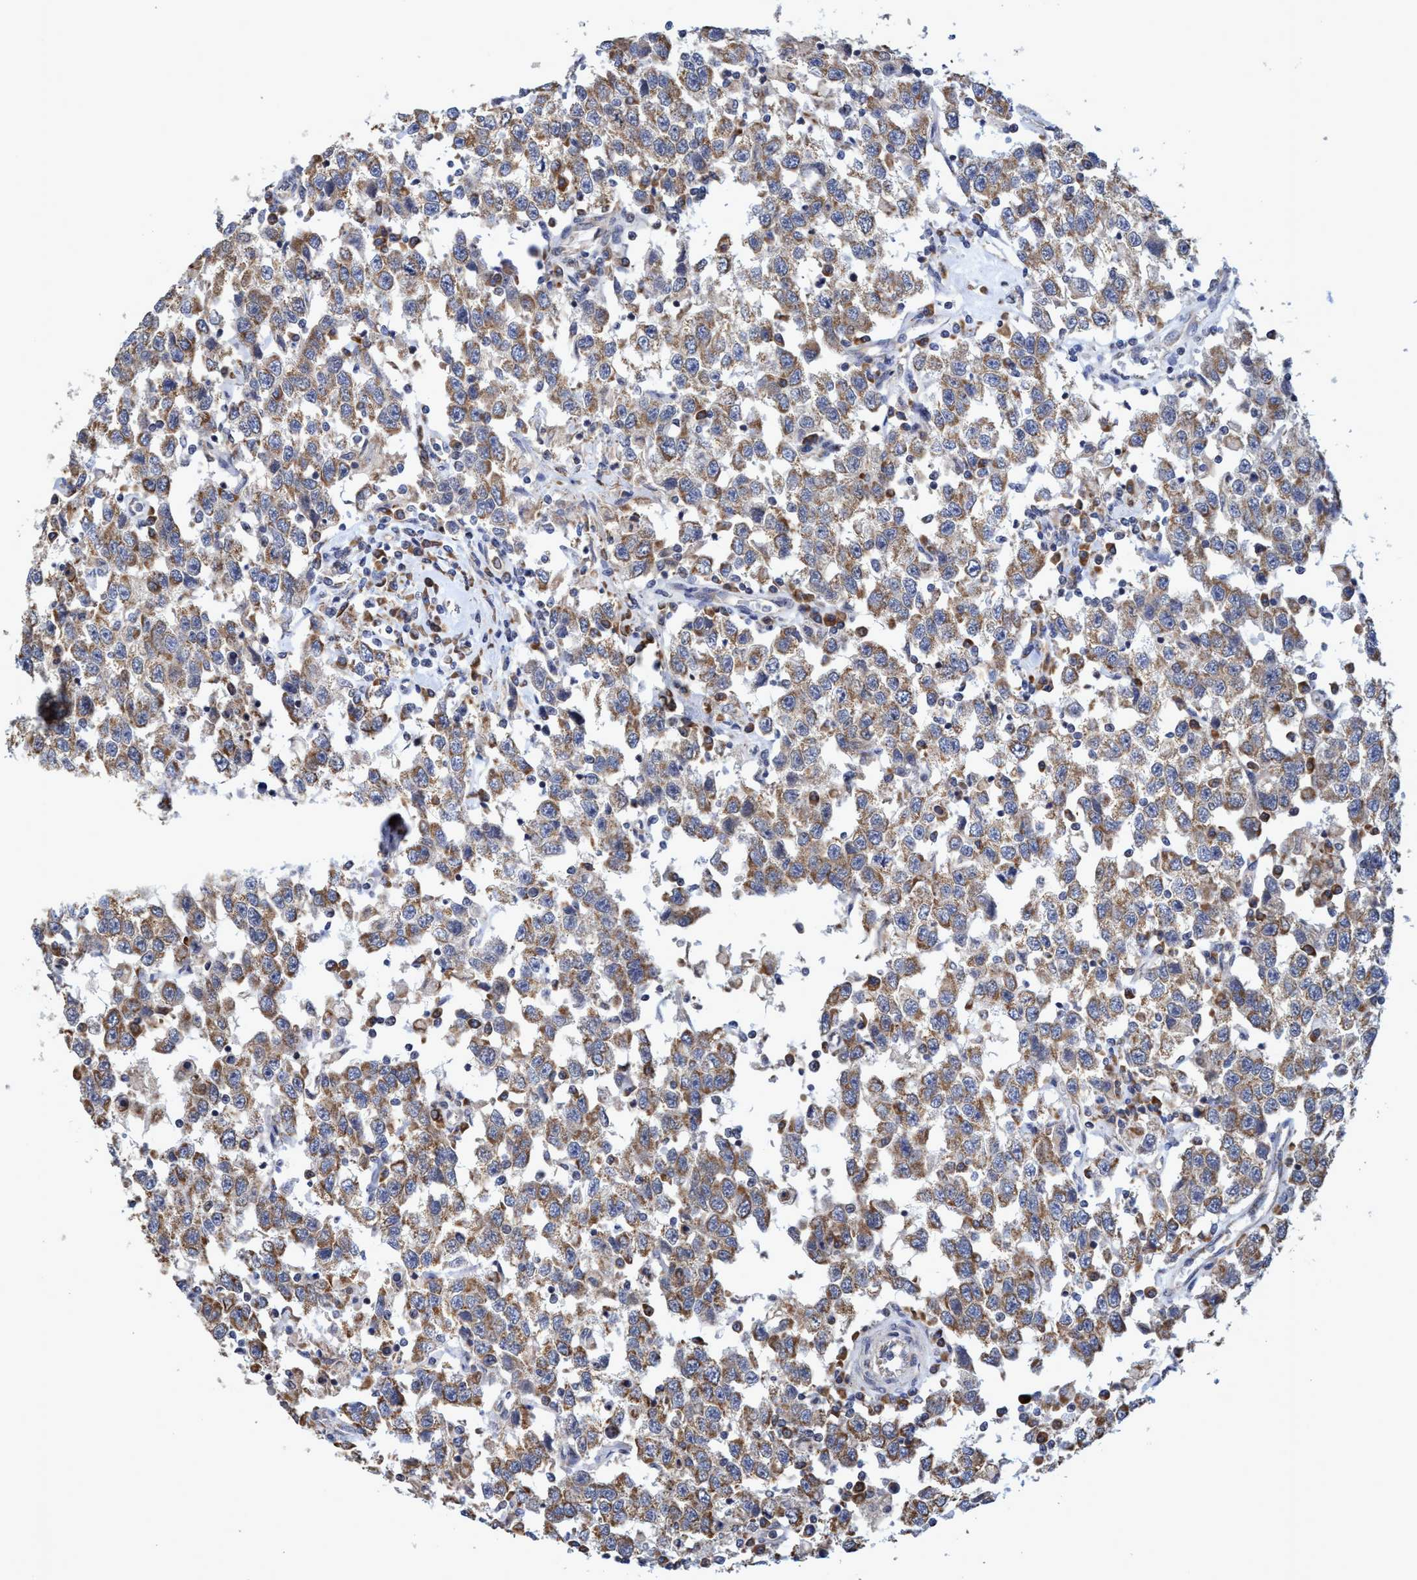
{"staining": {"intensity": "moderate", "quantity": ">75%", "location": "cytoplasmic/membranous"}, "tissue": "testis cancer", "cell_type": "Tumor cells", "image_type": "cancer", "snomed": [{"axis": "morphology", "description": "Seminoma, NOS"}, {"axis": "topography", "description": "Testis"}], "caption": "Protein staining exhibits moderate cytoplasmic/membranous positivity in approximately >75% of tumor cells in testis cancer (seminoma). (Brightfield microscopy of DAB IHC at high magnification).", "gene": "NAT16", "patient": {"sex": "male", "age": 41}}